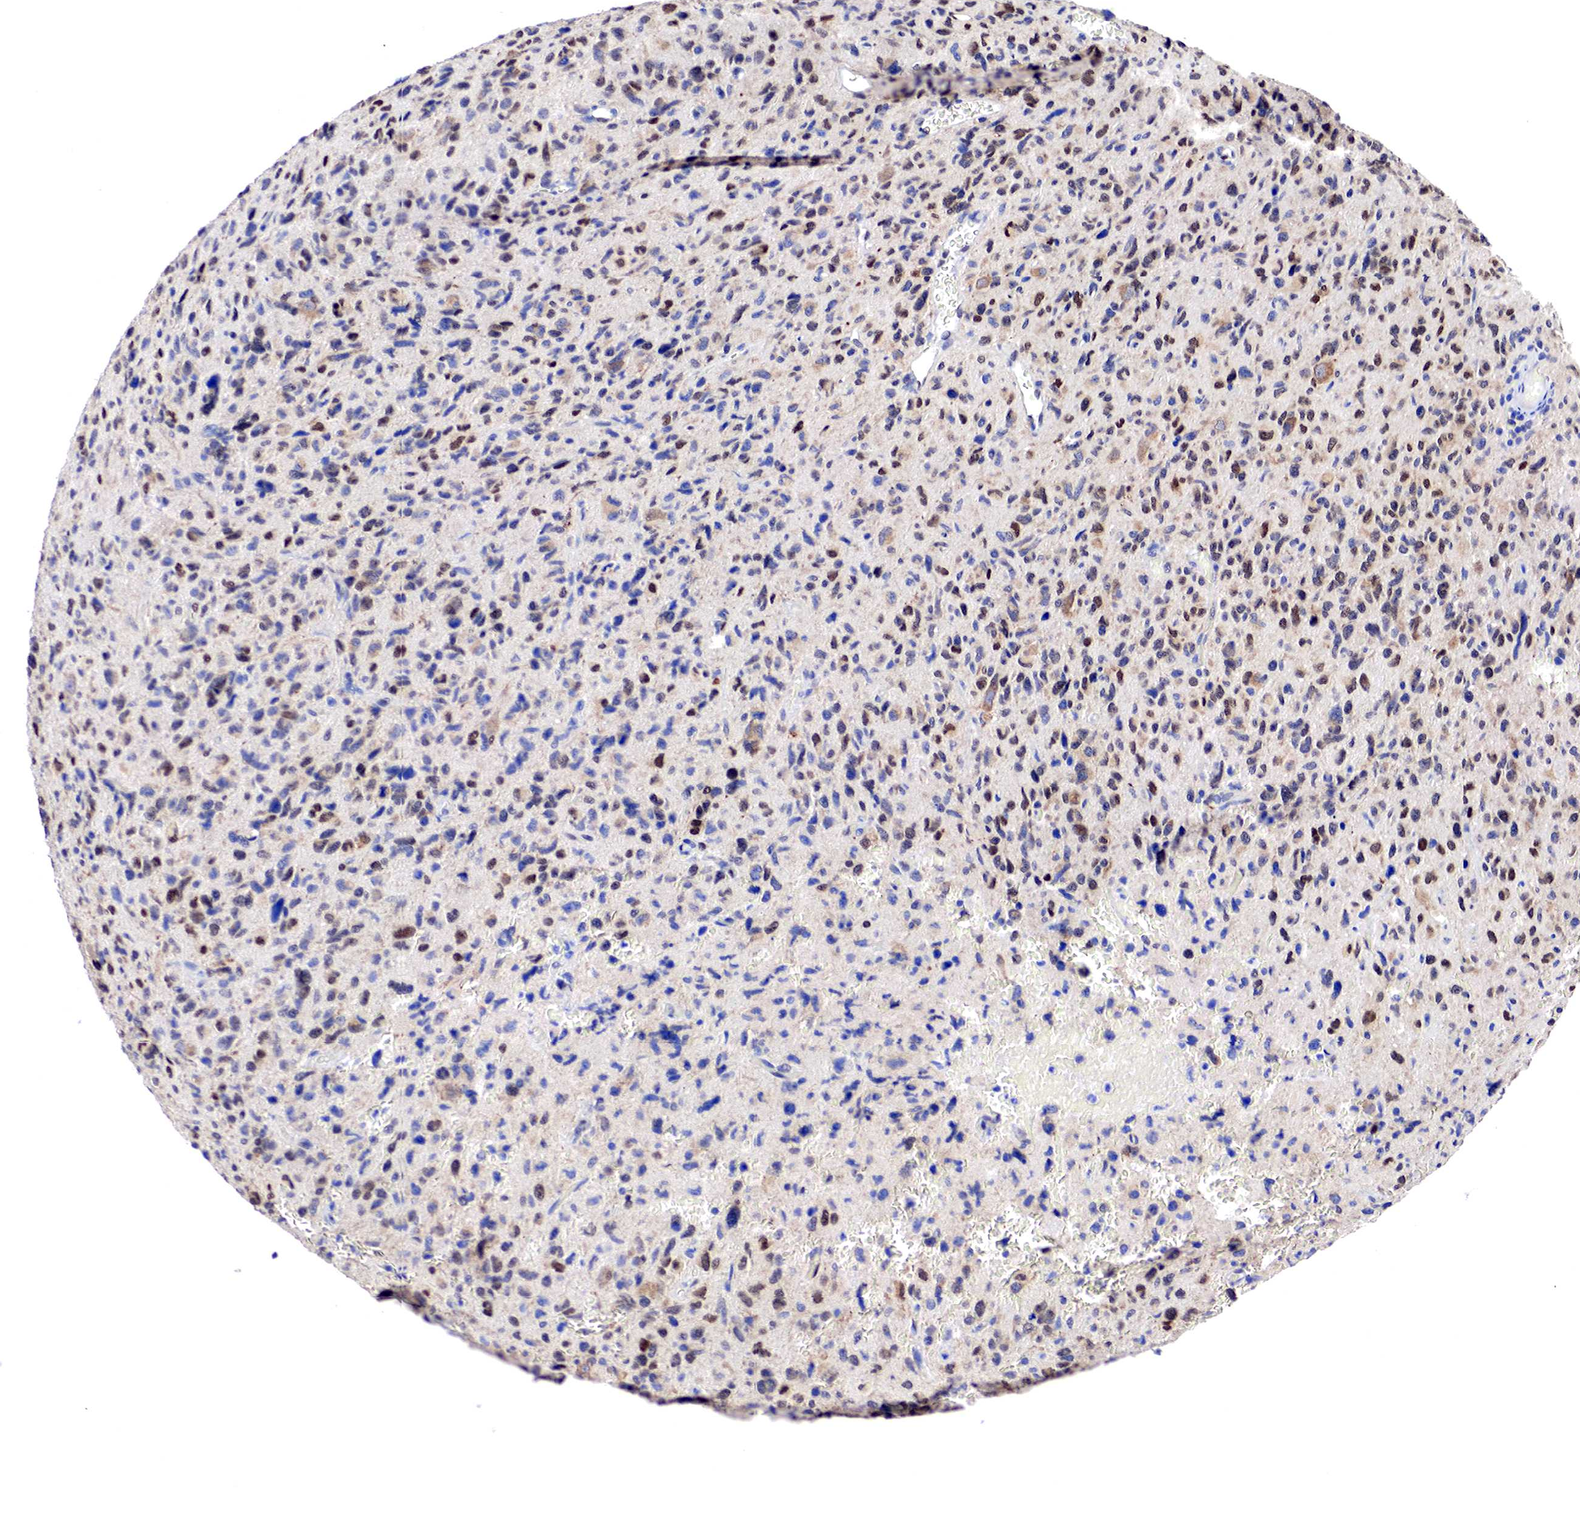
{"staining": {"intensity": "moderate", "quantity": "25%-75%", "location": "cytoplasmic/membranous,nuclear"}, "tissue": "glioma", "cell_type": "Tumor cells", "image_type": "cancer", "snomed": [{"axis": "morphology", "description": "Glioma, malignant, High grade"}, {"axis": "topography", "description": "Brain"}], "caption": "Brown immunohistochemical staining in malignant glioma (high-grade) shows moderate cytoplasmic/membranous and nuclear staining in approximately 25%-75% of tumor cells.", "gene": "PABIR2", "patient": {"sex": "female", "age": 60}}